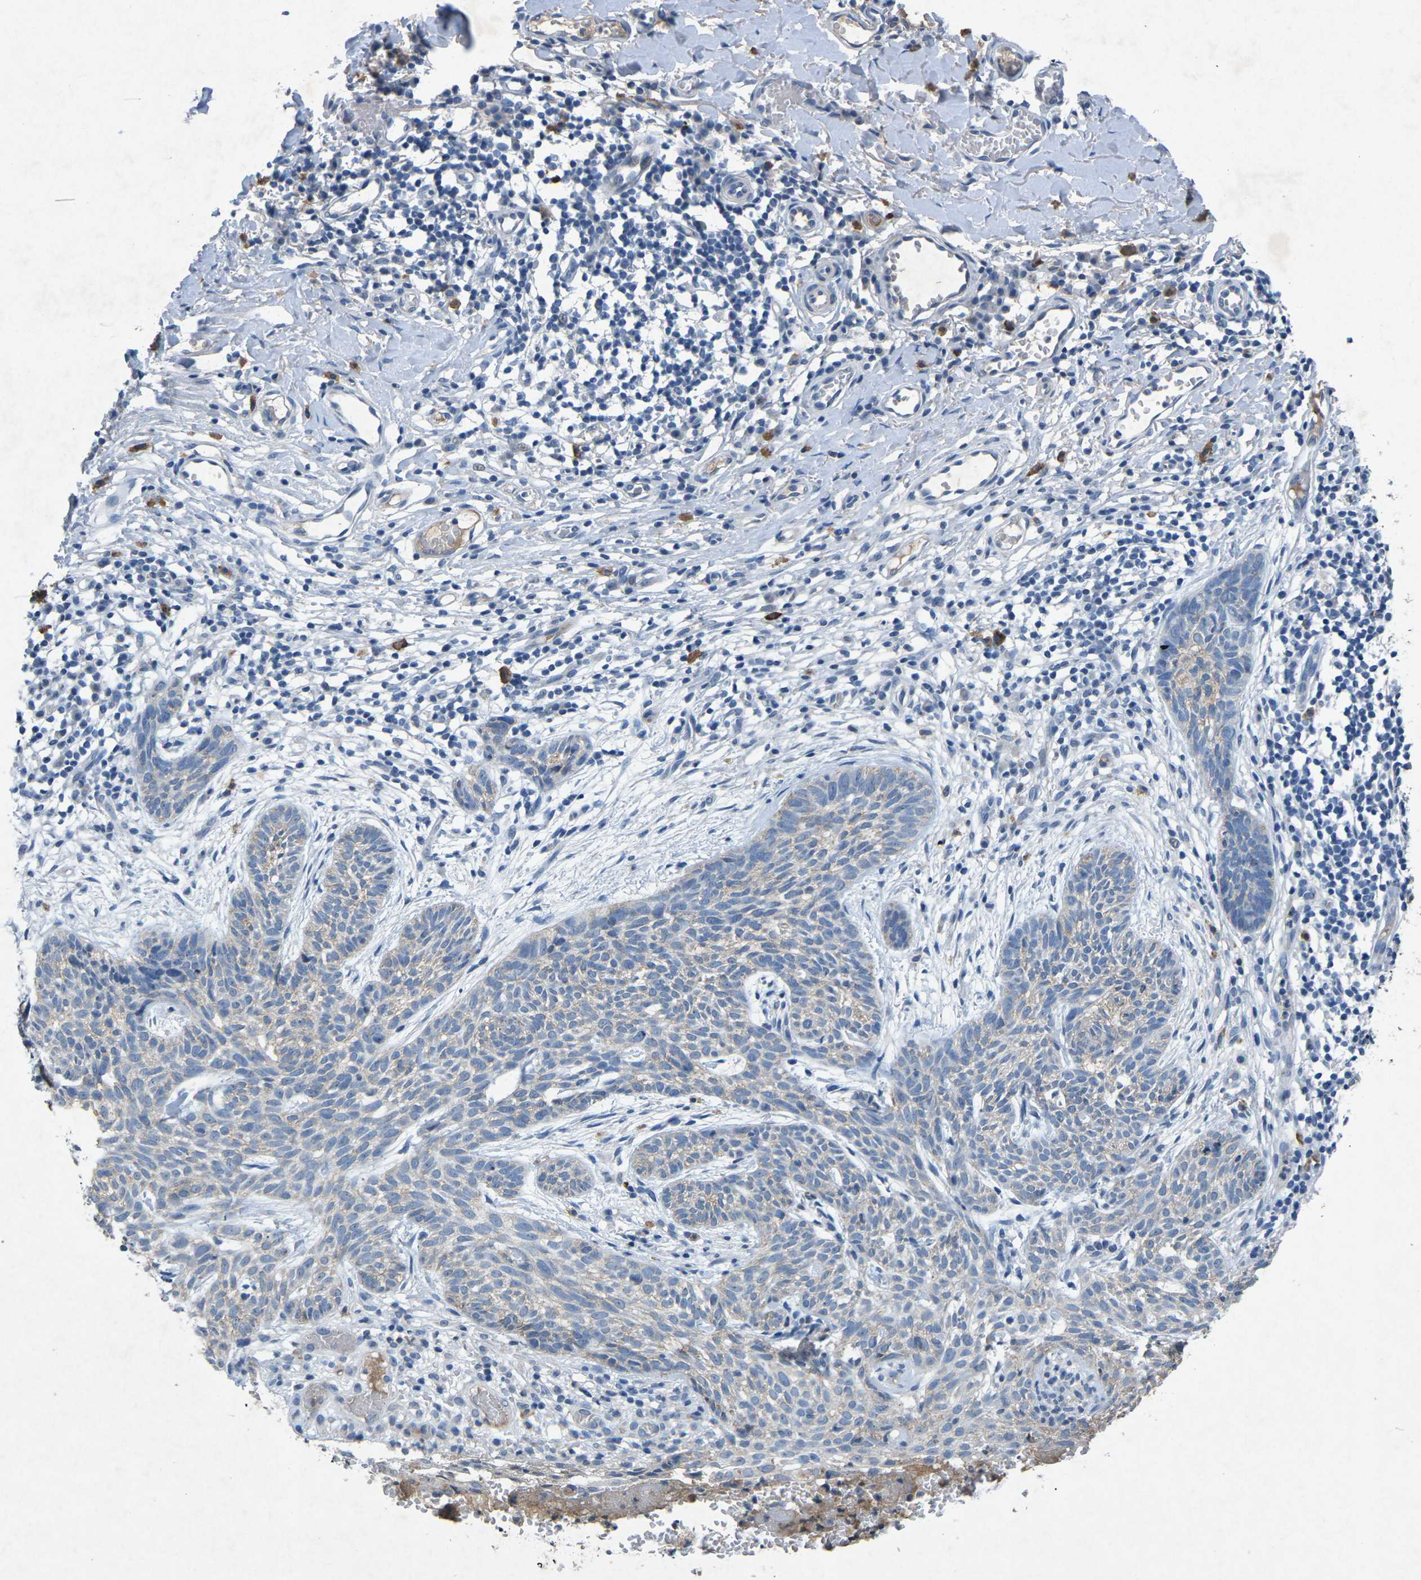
{"staining": {"intensity": "weak", "quantity": "<25%", "location": "cytoplasmic/membranous"}, "tissue": "skin cancer", "cell_type": "Tumor cells", "image_type": "cancer", "snomed": [{"axis": "morphology", "description": "Basal cell carcinoma"}, {"axis": "topography", "description": "Skin"}], "caption": "Tumor cells are negative for brown protein staining in skin cancer (basal cell carcinoma). (Brightfield microscopy of DAB (3,3'-diaminobenzidine) IHC at high magnification).", "gene": "PLG", "patient": {"sex": "female", "age": 59}}